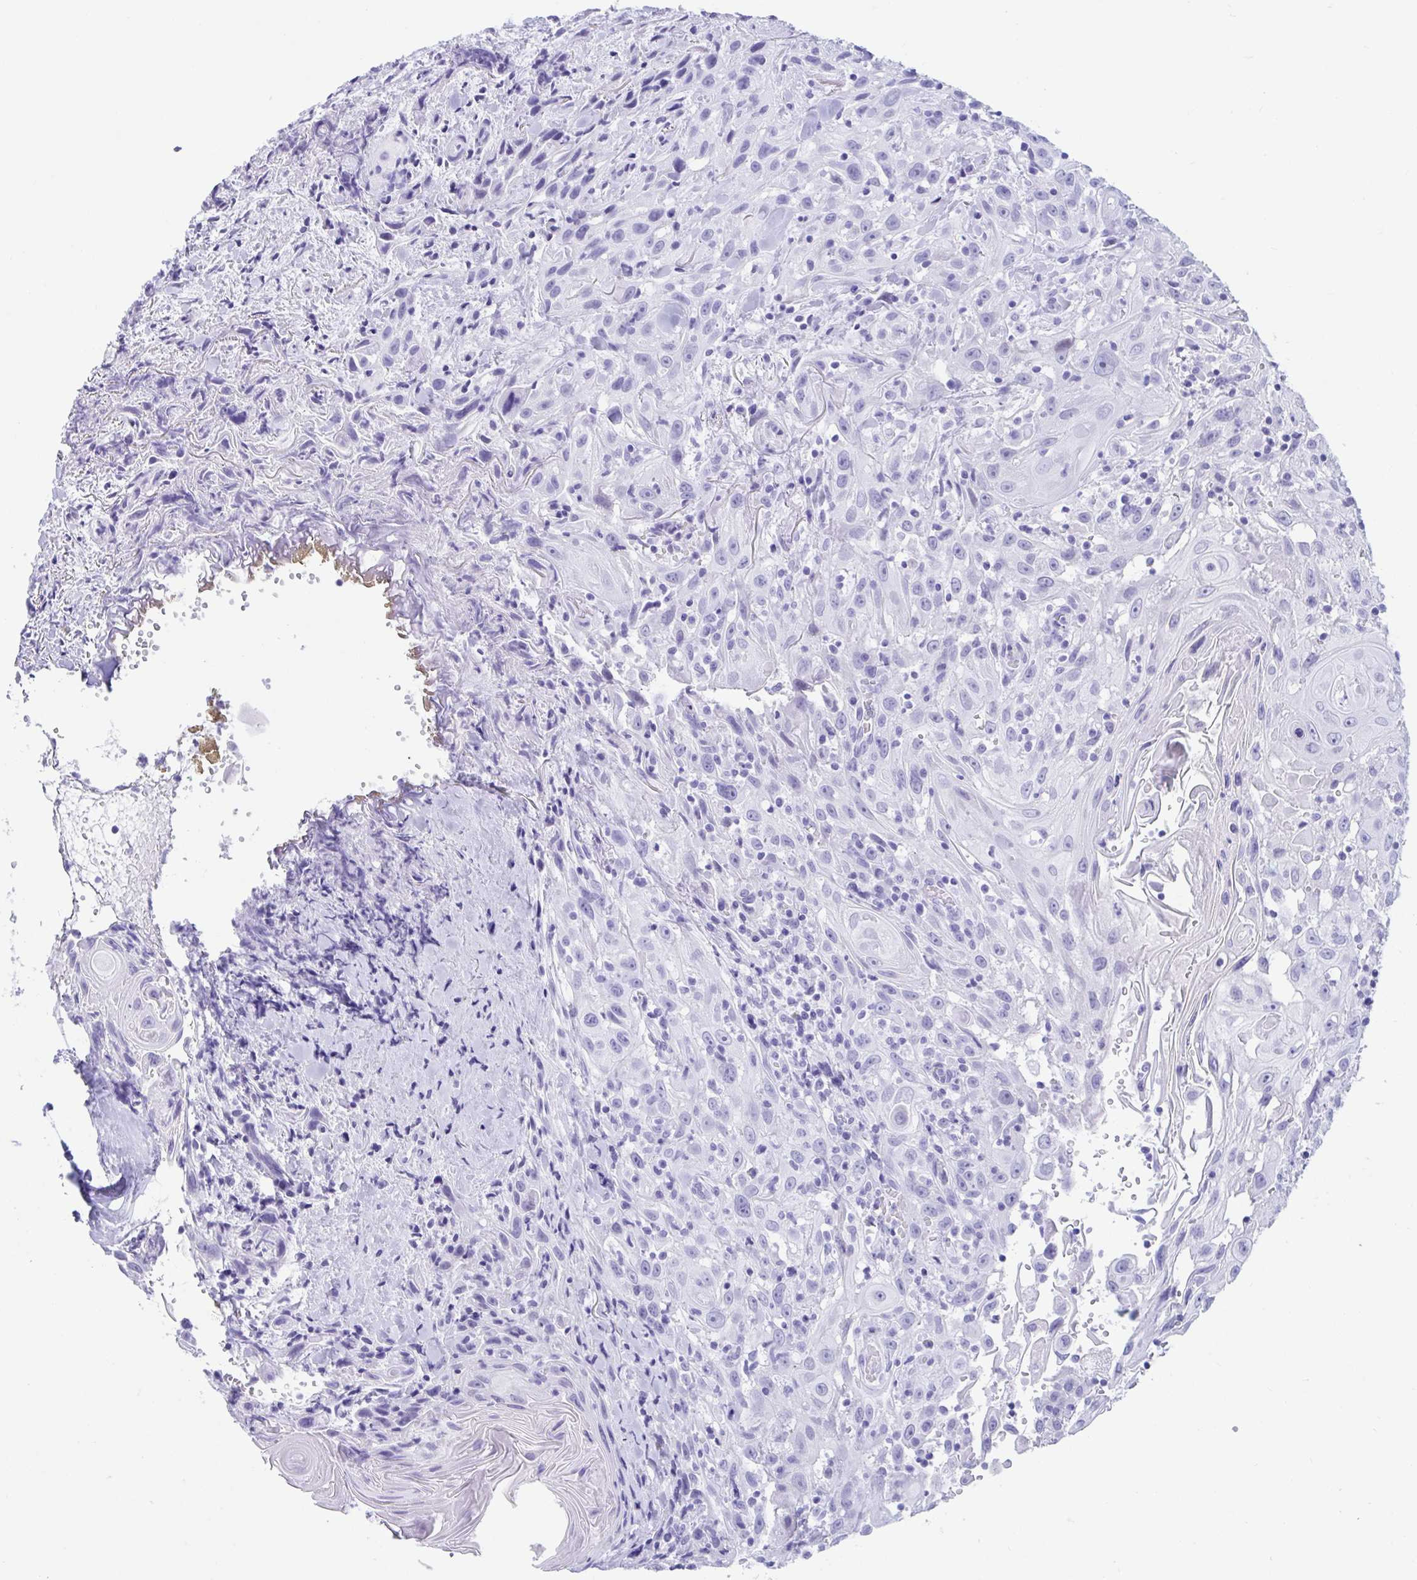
{"staining": {"intensity": "negative", "quantity": "none", "location": "none"}, "tissue": "head and neck cancer", "cell_type": "Tumor cells", "image_type": "cancer", "snomed": [{"axis": "morphology", "description": "Squamous cell carcinoma, NOS"}, {"axis": "topography", "description": "Head-Neck"}], "caption": "Tumor cells are negative for protein expression in human squamous cell carcinoma (head and neck).", "gene": "TMEM35A", "patient": {"sex": "female", "age": 95}}